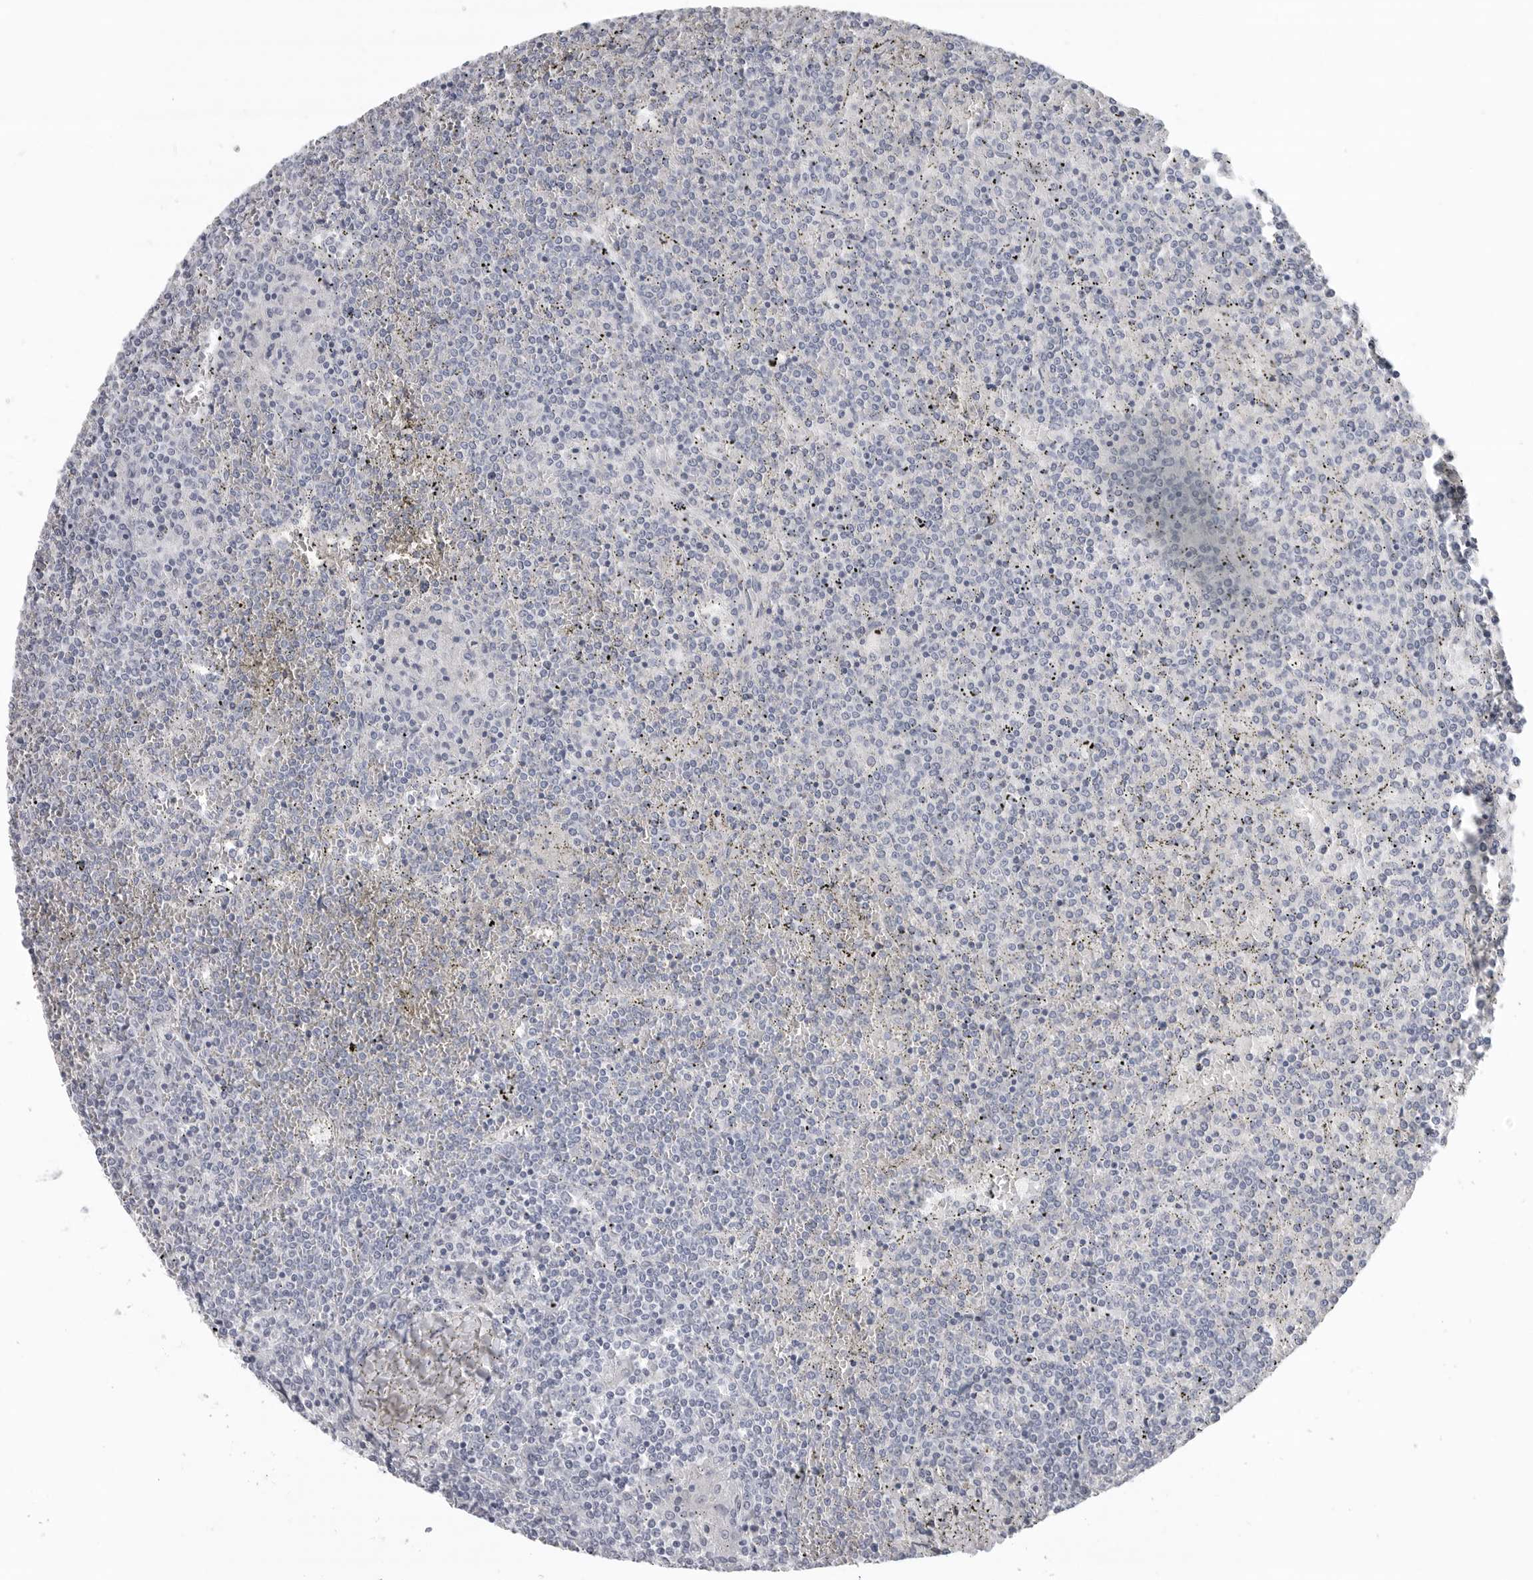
{"staining": {"intensity": "negative", "quantity": "none", "location": "none"}, "tissue": "lymphoma", "cell_type": "Tumor cells", "image_type": "cancer", "snomed": [{"axis": "morphology", "description": "Malignant lymphoma, non-Hodgkin's type, Low grade"}, {"axis": "topography", "description": "Spleen"}], "caption": "An immunohistochemistry (IHC) photomicrograph of lymphoma is shown. There is no staining in tumor cells of lymphoma.", "gene": "LY6D", "patient": {"sex": "female", "age": 19}}